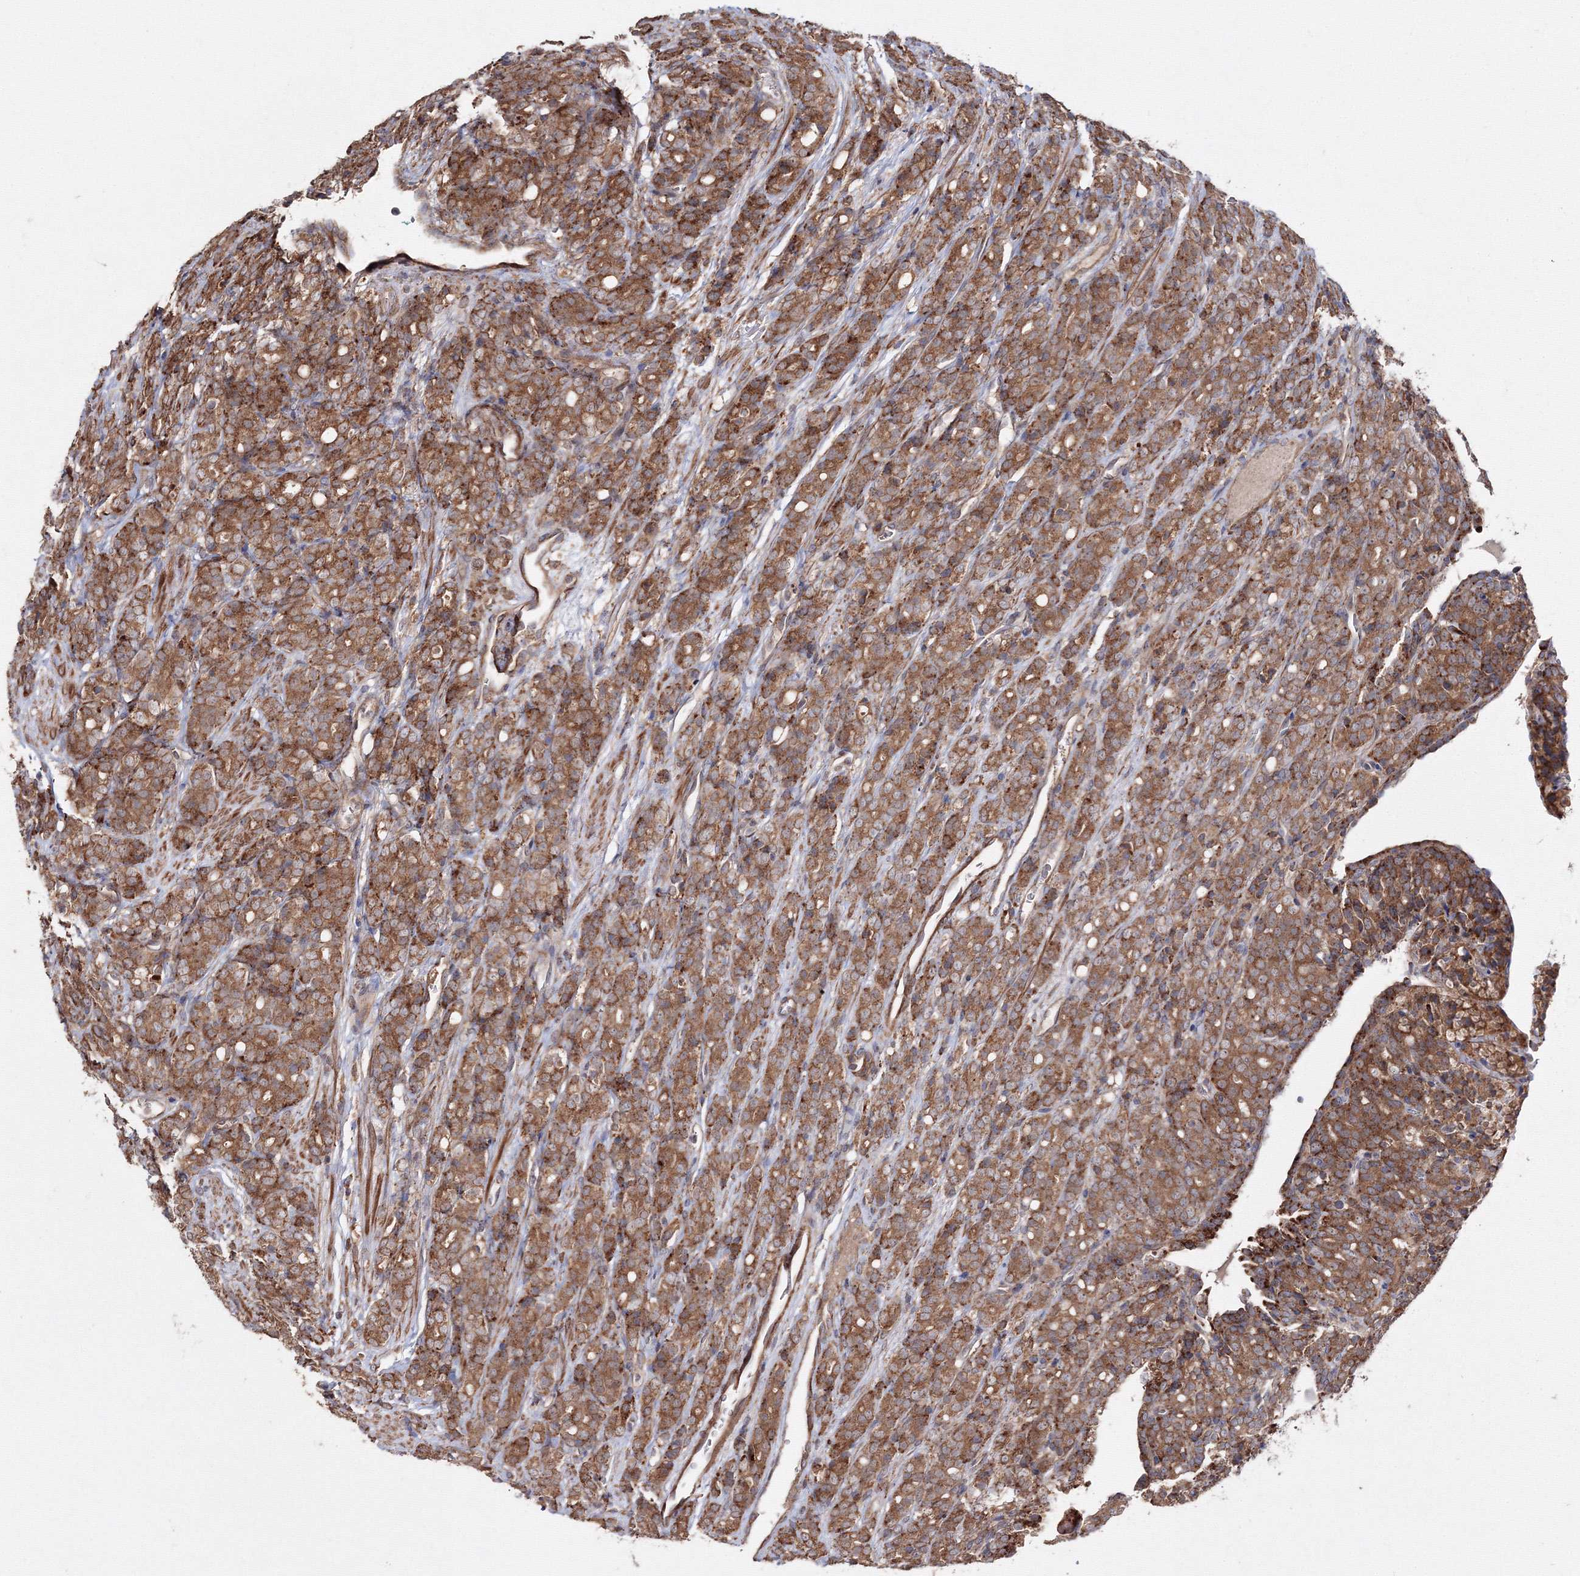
{"staining": {"intensity": "moderate", "quantity": ">75%", "location": "cytoplasmic/membranous"}, "tissue": "prostate cancer", "cell_type": "Tumor cells", "image_type": "cancer", "snomed": [{"axis": "morphology", "description": "Adenocarcinoma, High grade"}, {"axis": "topography", "description": "Prostate"}], "caption": "This image reveals adenocarcinoma (high-grade) (prostate) stained with immunohistochemistry (IHC) to label a protein in brown. The cytoplasmic/membranous of tumor cells show moderate positivity for the protein. Nuclei are counter-stained blue.", "gene": "DDO", "patient": {"sex": "male", "age": 62}}